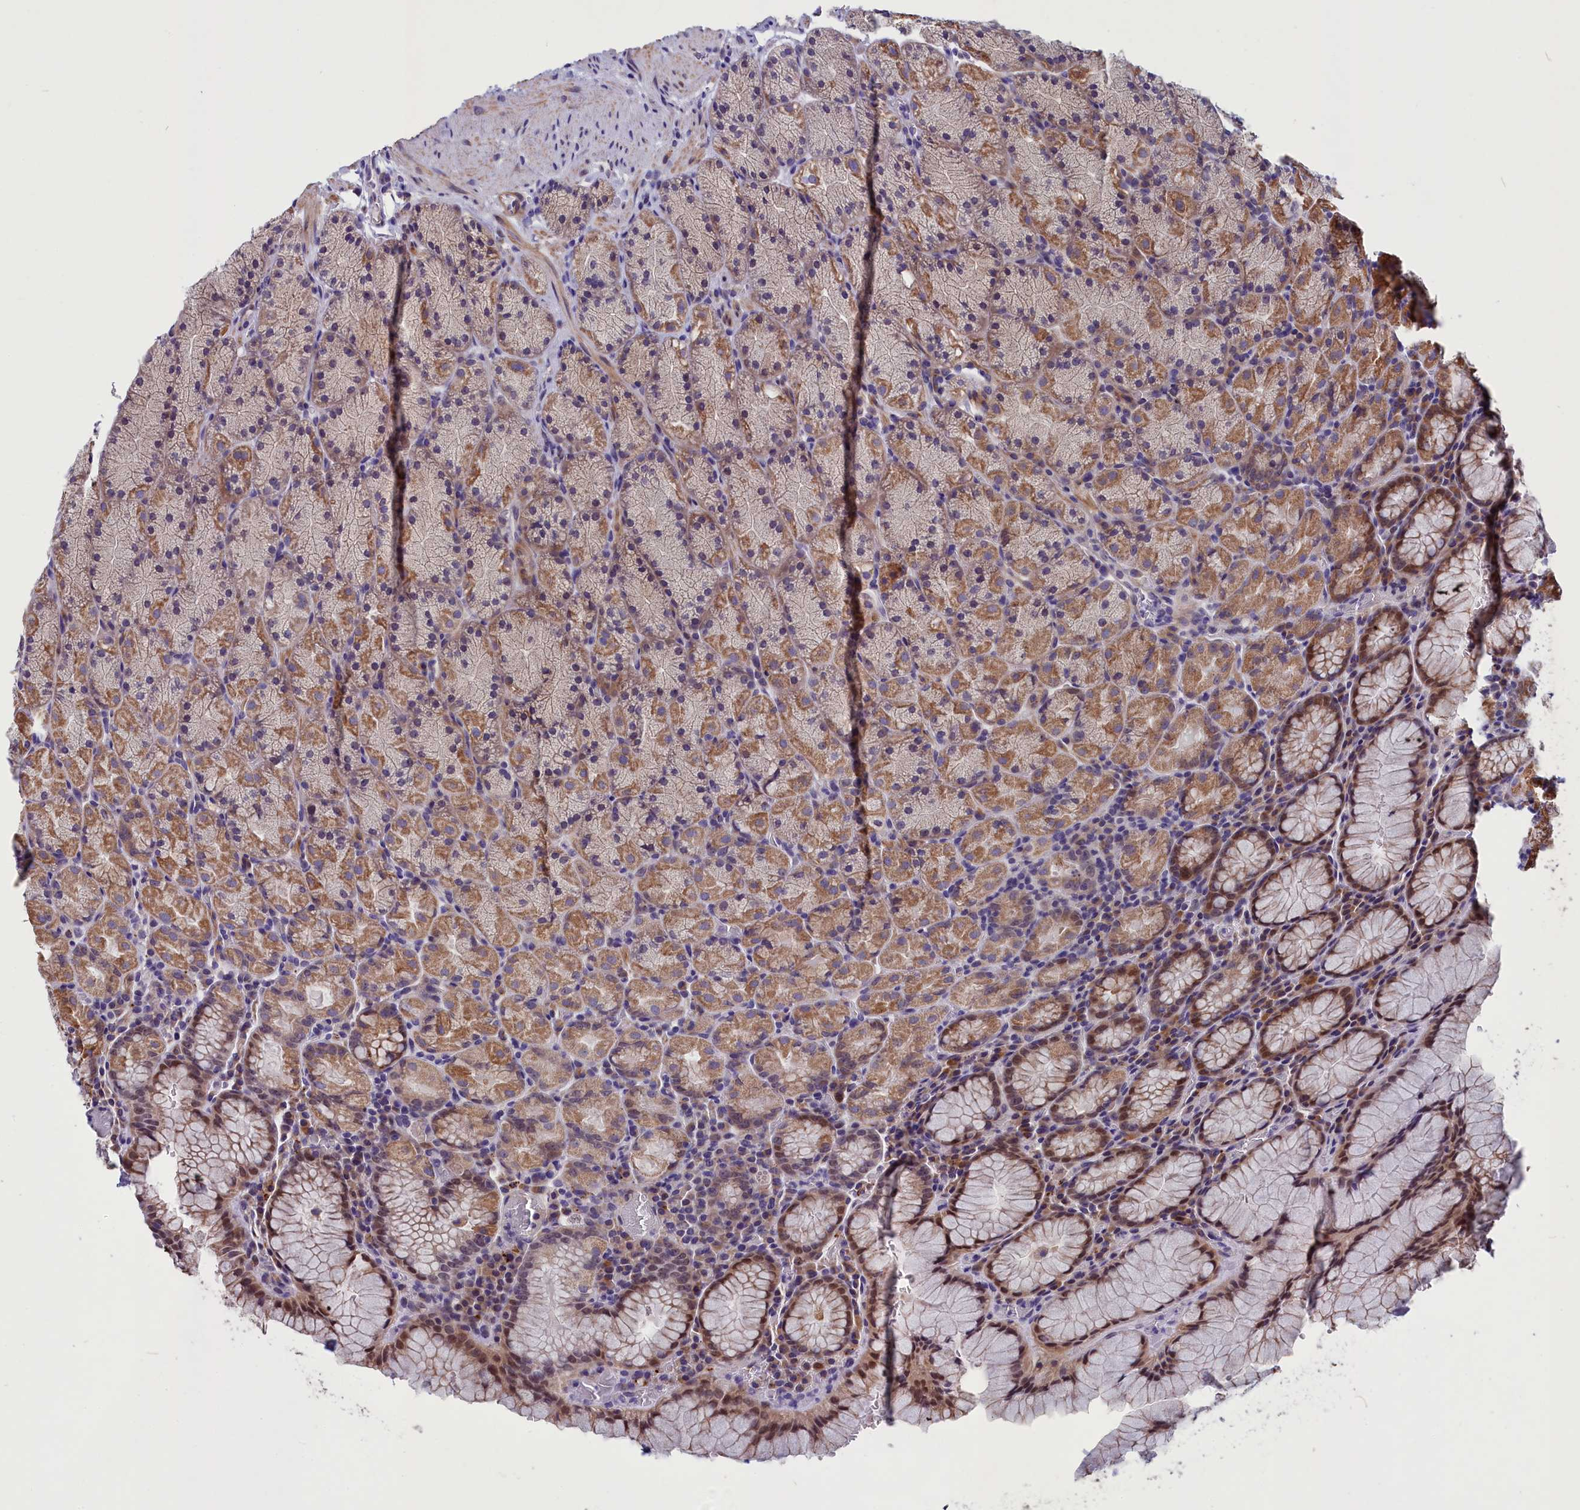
{"staining": {"intensity": "moderate", "quantity": ">75%", "location": "cytoplasmic/membranous,nuclear"}, "tissue": "stomach", "cell_type": "Glandular cells", "image_type": "normal", "snomed": [{"axis": "morphology", "description": "Normal tissue, NOS"}, {"axis": "topography", "description": "Stomach, upper"}, {"axis": "topography", "description": "Stomach, lower"}], "caption": "Stomach stained with DAB (3,3'-diaminobenzidine) IHC reveals medium levels of moderate cytoplasmic/membranous,nuclear positivity in approximately >75% of glandular cells. The staining was performed using DAB (3,3'-diaminobenzidine), with brown indicating positive protein expression. Nuclei are stained blue with hematoxylin.", "gene": "SCD5", "patient": {"sex": "male", "age": 80}}